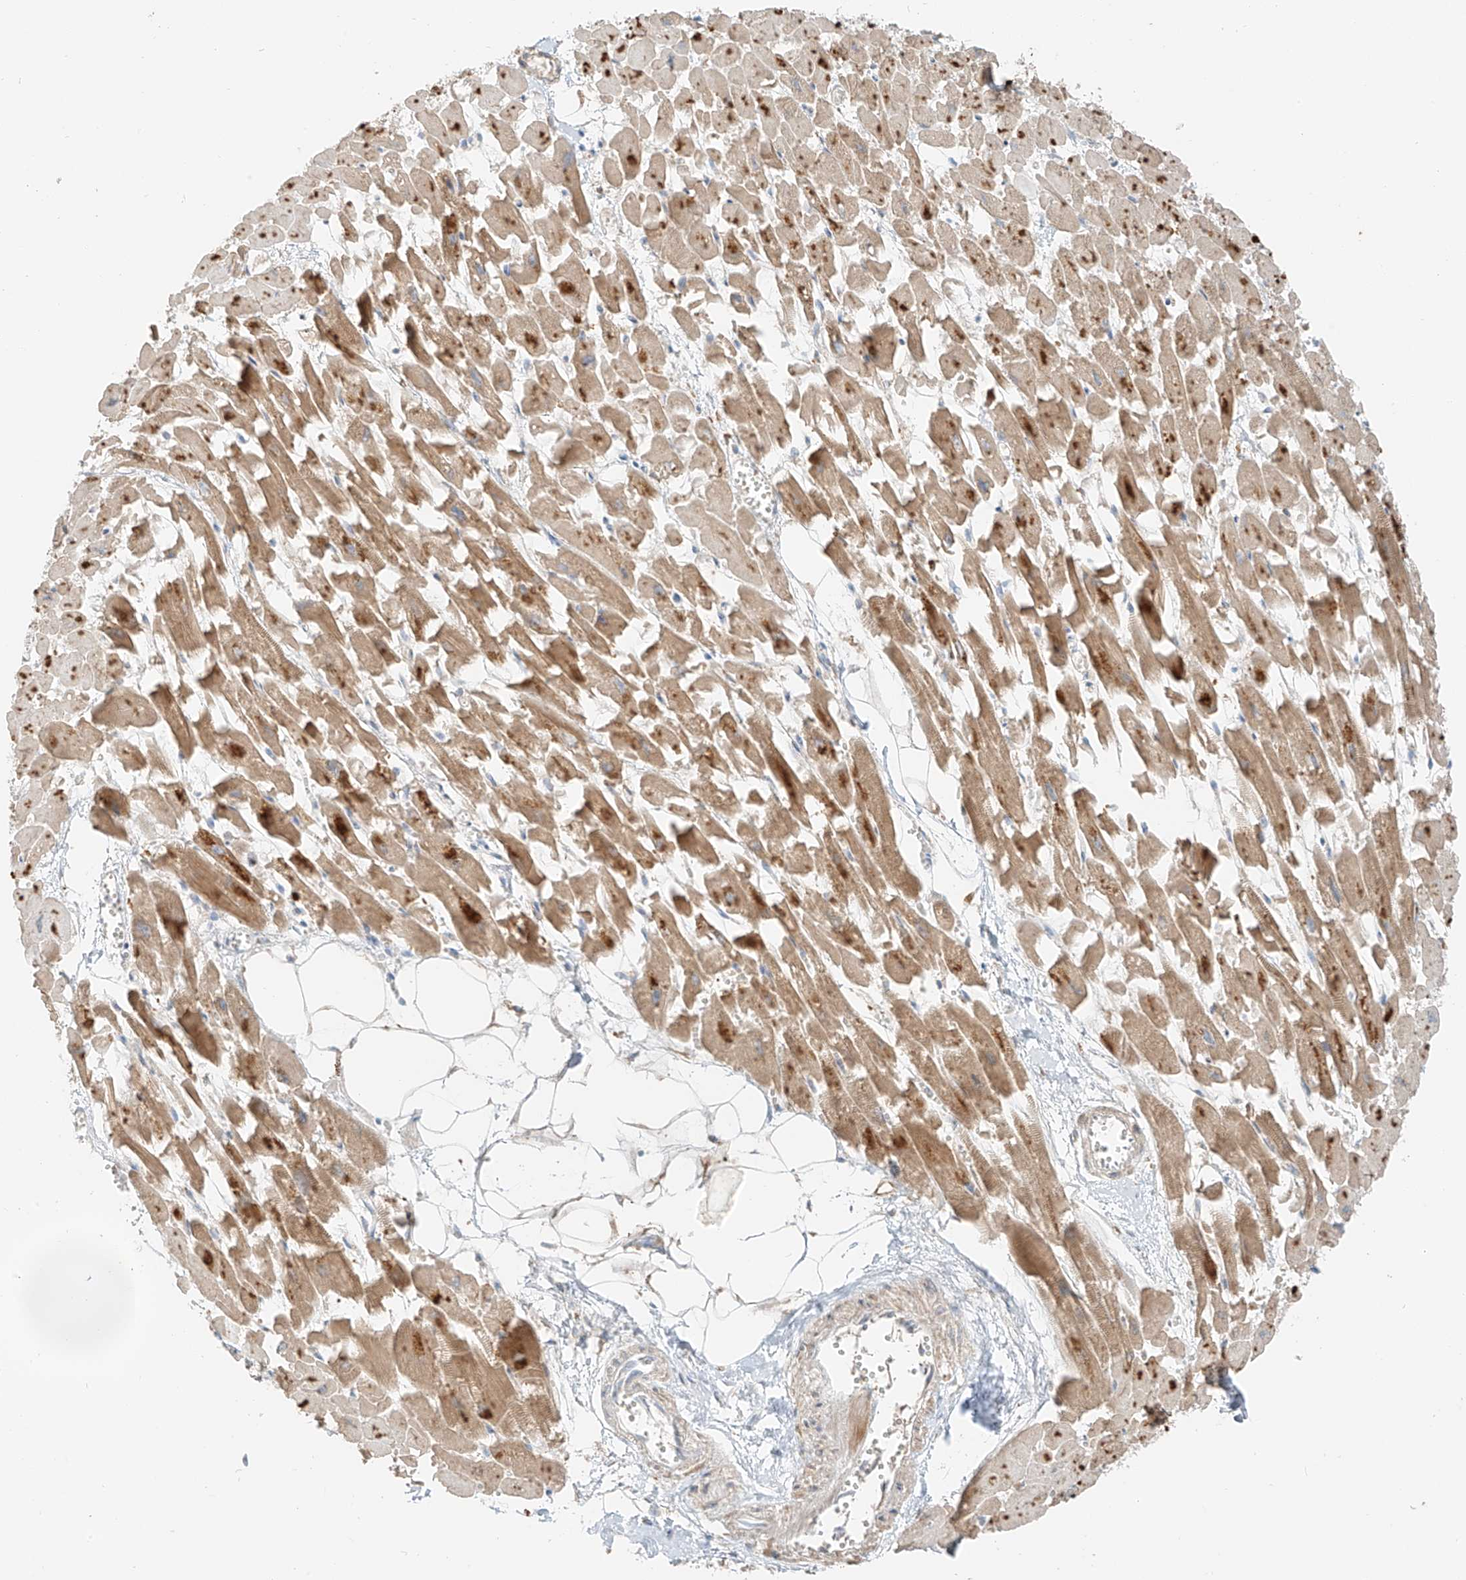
{"staining": {"intensity": "moderate", "quantity": ">75%", "location": "cytoplasmic/membranous"}, "tissue": "heart muscle", "cell_type": "Cardiomyocytes", "image_type": "normal", "snomed": [{"axis": "morphology", "description": "Normal tissue, NOS"}, {"axis": "topography", "description": "Heart"}], "caption": "Heart muscle stained for a protein (brown) reveals moderate cytoplasmic/membranous positive staining in about >75% of cardiomyocytes.", "gene": "FSTL1", "patient": {"sex": "female", "age": 64}}